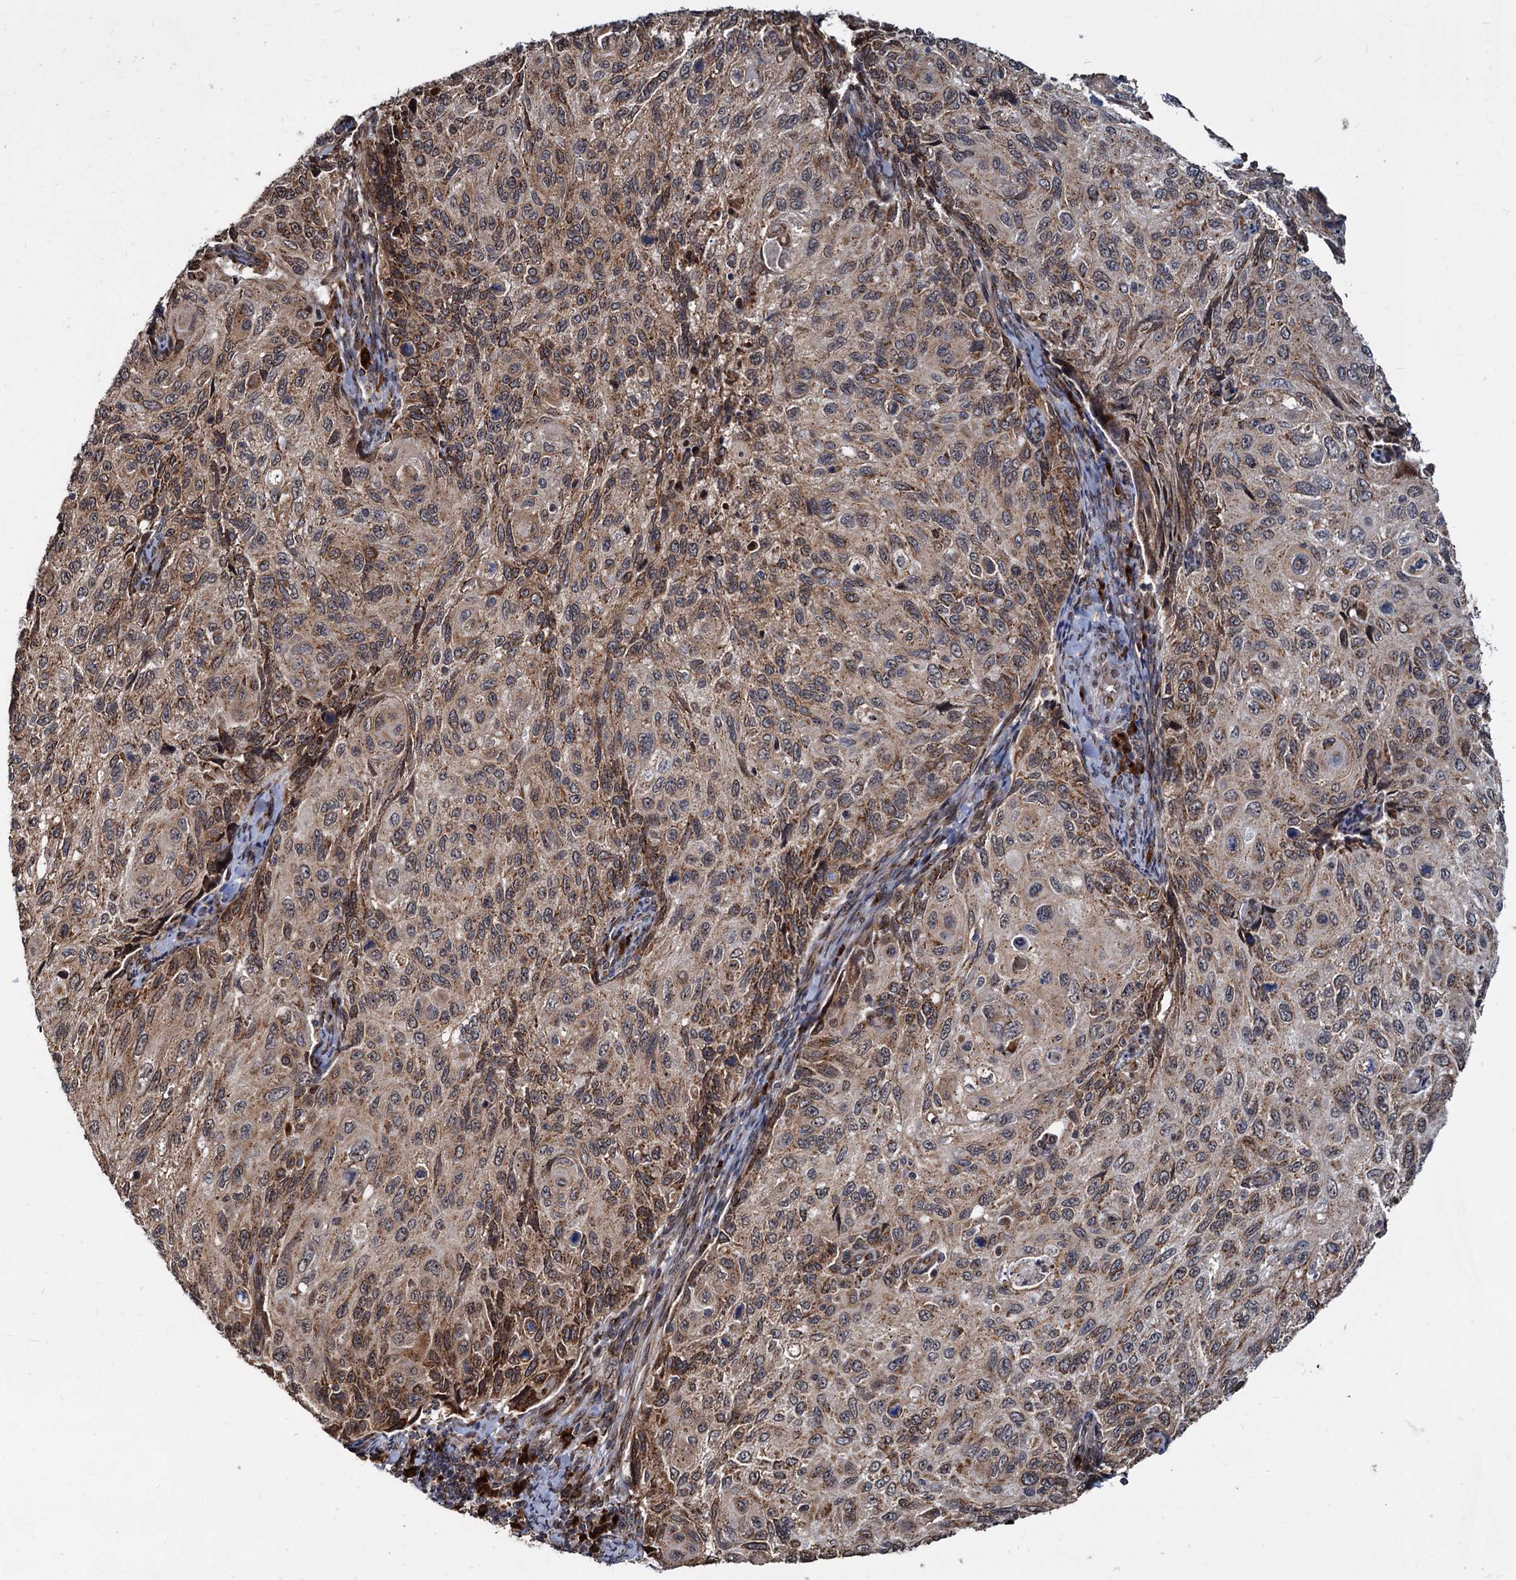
{"staining": {"intensity": "moderate", "quantity": ">75%", "location": "cytoplasmic/membranous"}, "tissue": "cervical cancer", "cell_type": "Tumor cells", "image_type": "cancer", "snomed": [{"axis": "morphology", "description": "Squamous cell carcinoma, NOS"}, {"axis": "topography", "description": "Cervix"}], "caption": "Immunohistochemistry of squamous cell carcinoma (cervical) displays medium levels of moderate cytoplasmic/membranous positivity in about >75% of tumor cells.", "gene": "SAAL1", "patient": {"sex": "female", "age": 70}}